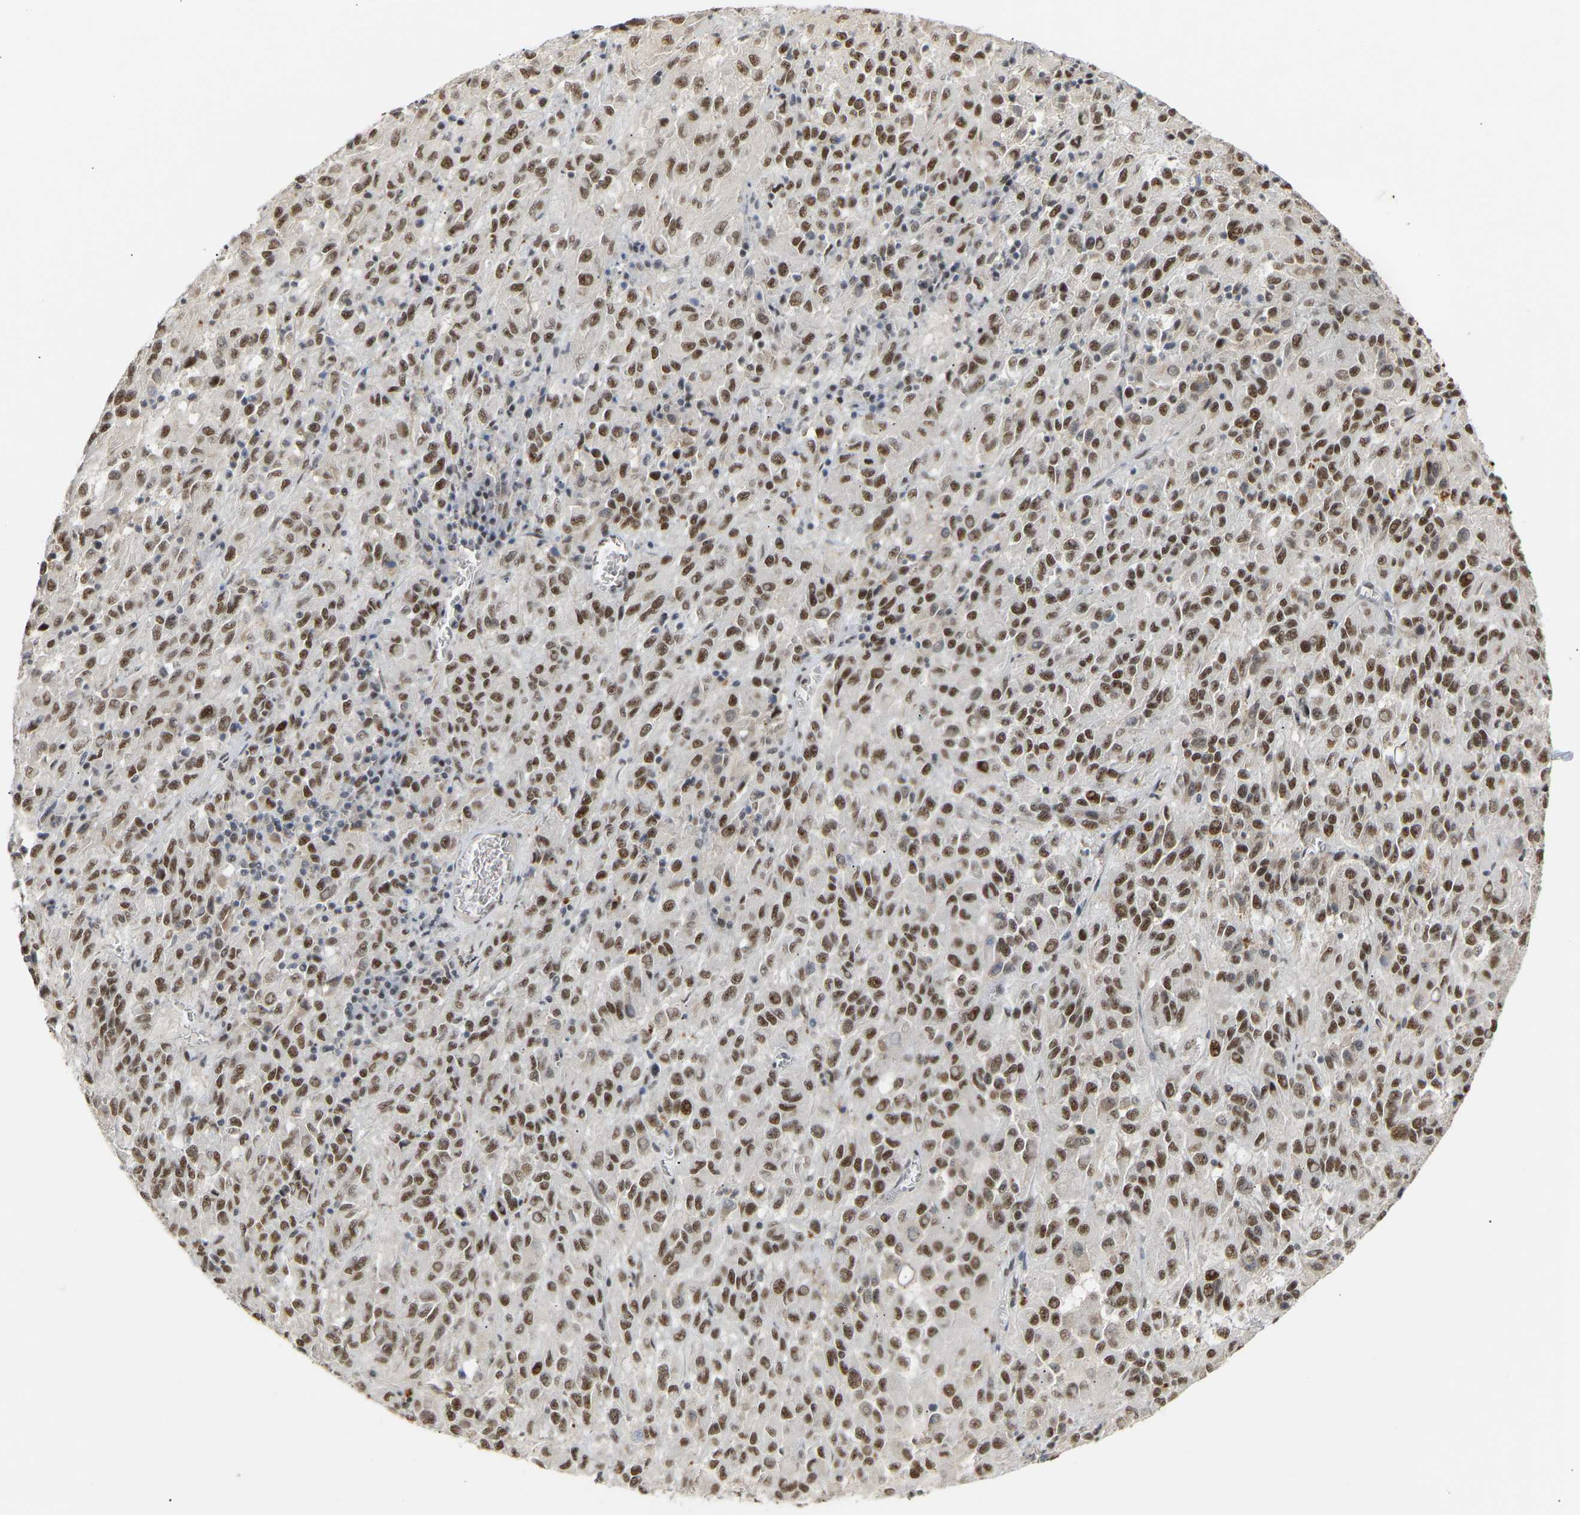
{"staining": {"intensity": "moderate", "quantity": ">75%", "location": "nuclear"}, "tissue": "melanoma", "cell_type": "Tumor cells", "image_type": "cancer", "snomed": [{"axis": "morphology", "description": "Malignant melanoma, Metastatic site"}, {"axis": "topography", "description": "Lung"}], "caption": "Melanoma tissue exhibits moderate nuclear positivity in about >75% of tumor cells", "gene": "NELFB", "patient": {"sex": "male", "age": 64}}